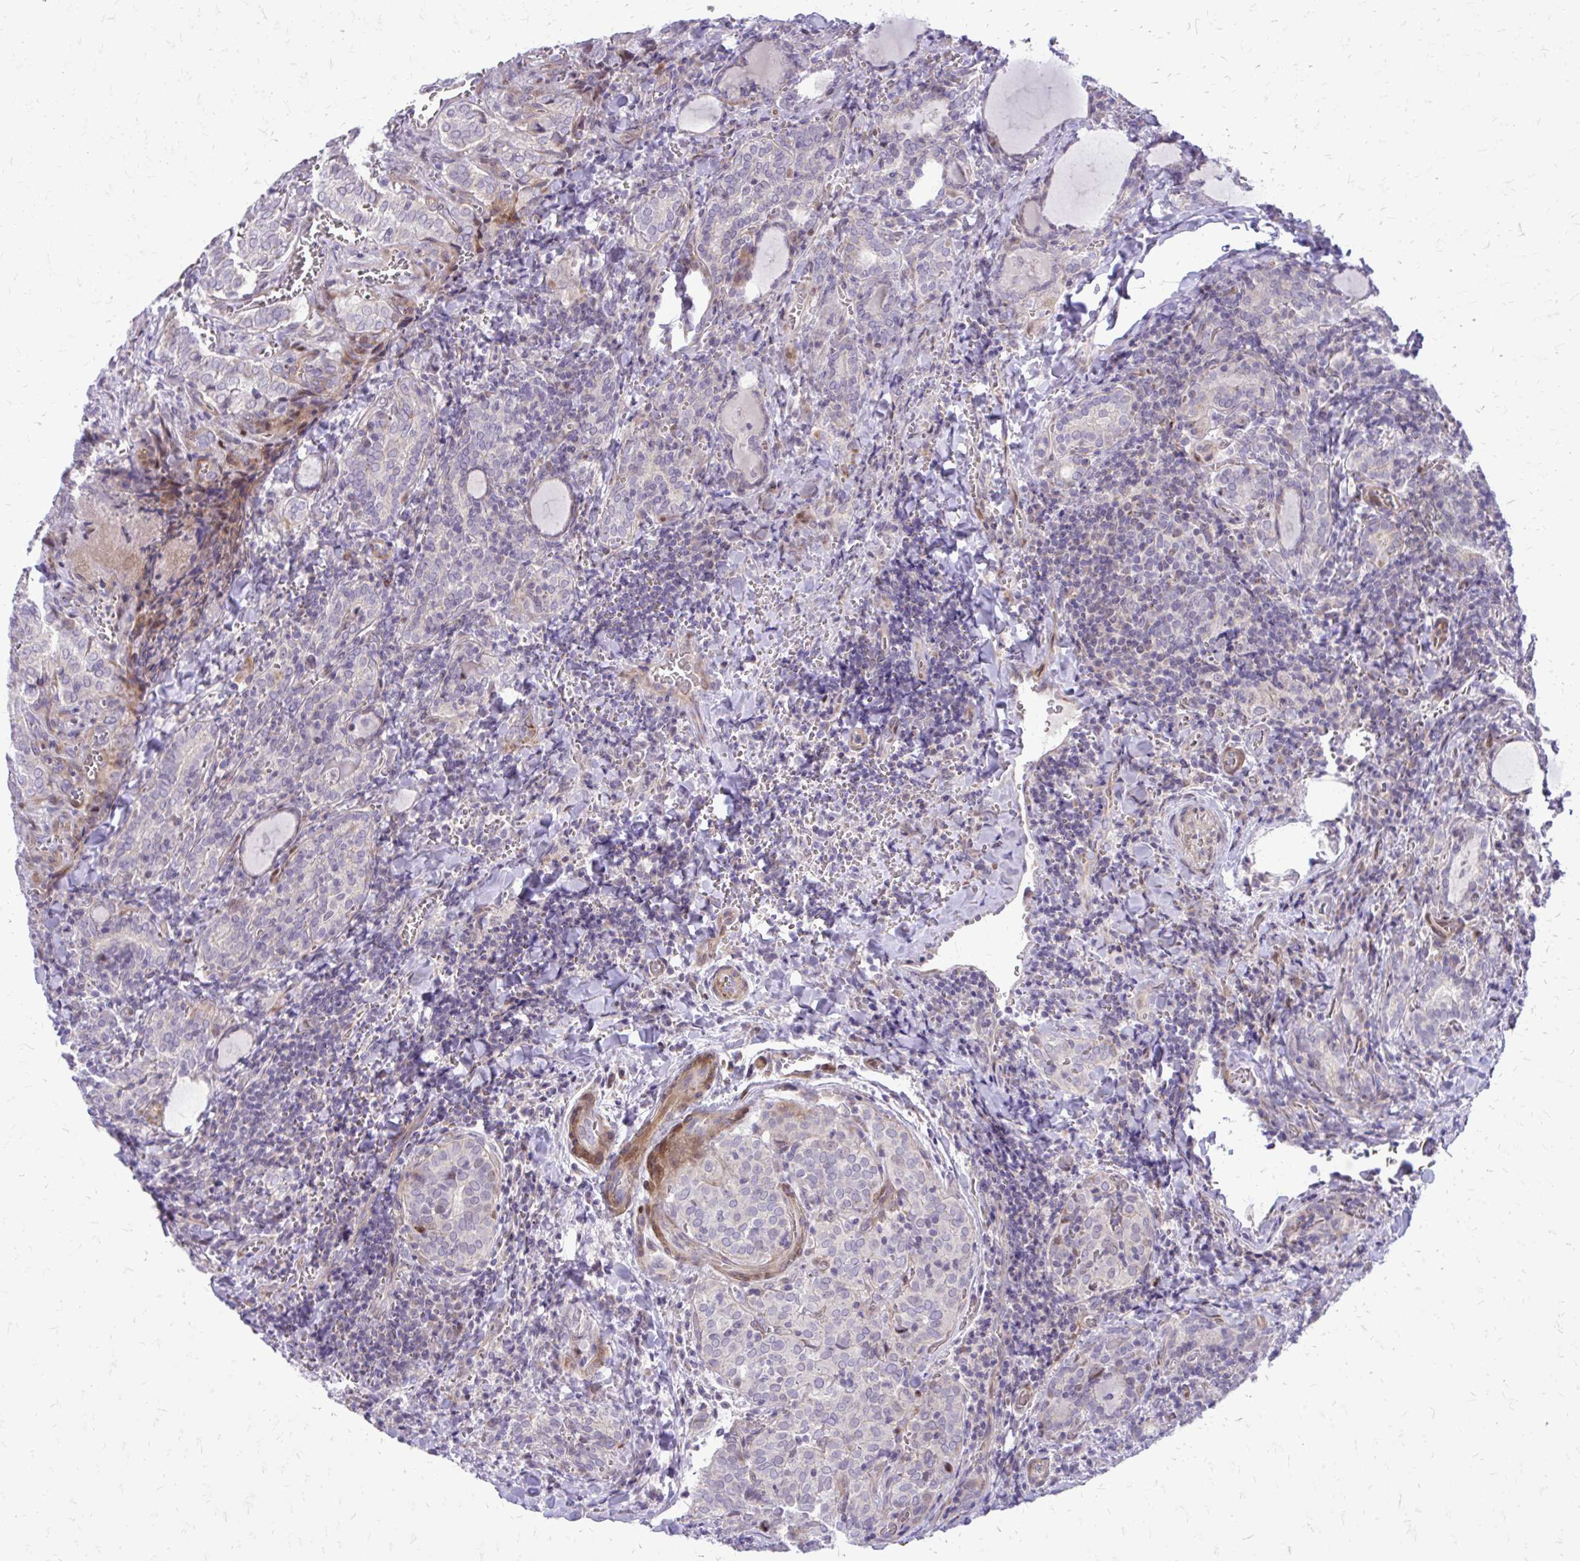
{"staining": {"intensity": "negative", "quantity": "none", "location": "none"}, "tissue": "thyroid cancer", "cell_type": "Tumor cells", "image_type": "cancer", "snomed": [{"axis": "morphology", "description": "Papillary adenocarcinoma, NOS"}, {"axis": "topography", "description": "Thyroid gland"}], "caption": "An immunohistochemistry histopathology image of papillary adenocarcinoma (thyroid) is shown. There is no staining in tumor cells of papillary adenocarcinoma (thyroid).", "gene": "PPDPFL", "patient": {"sex": "female", "age": 30}}